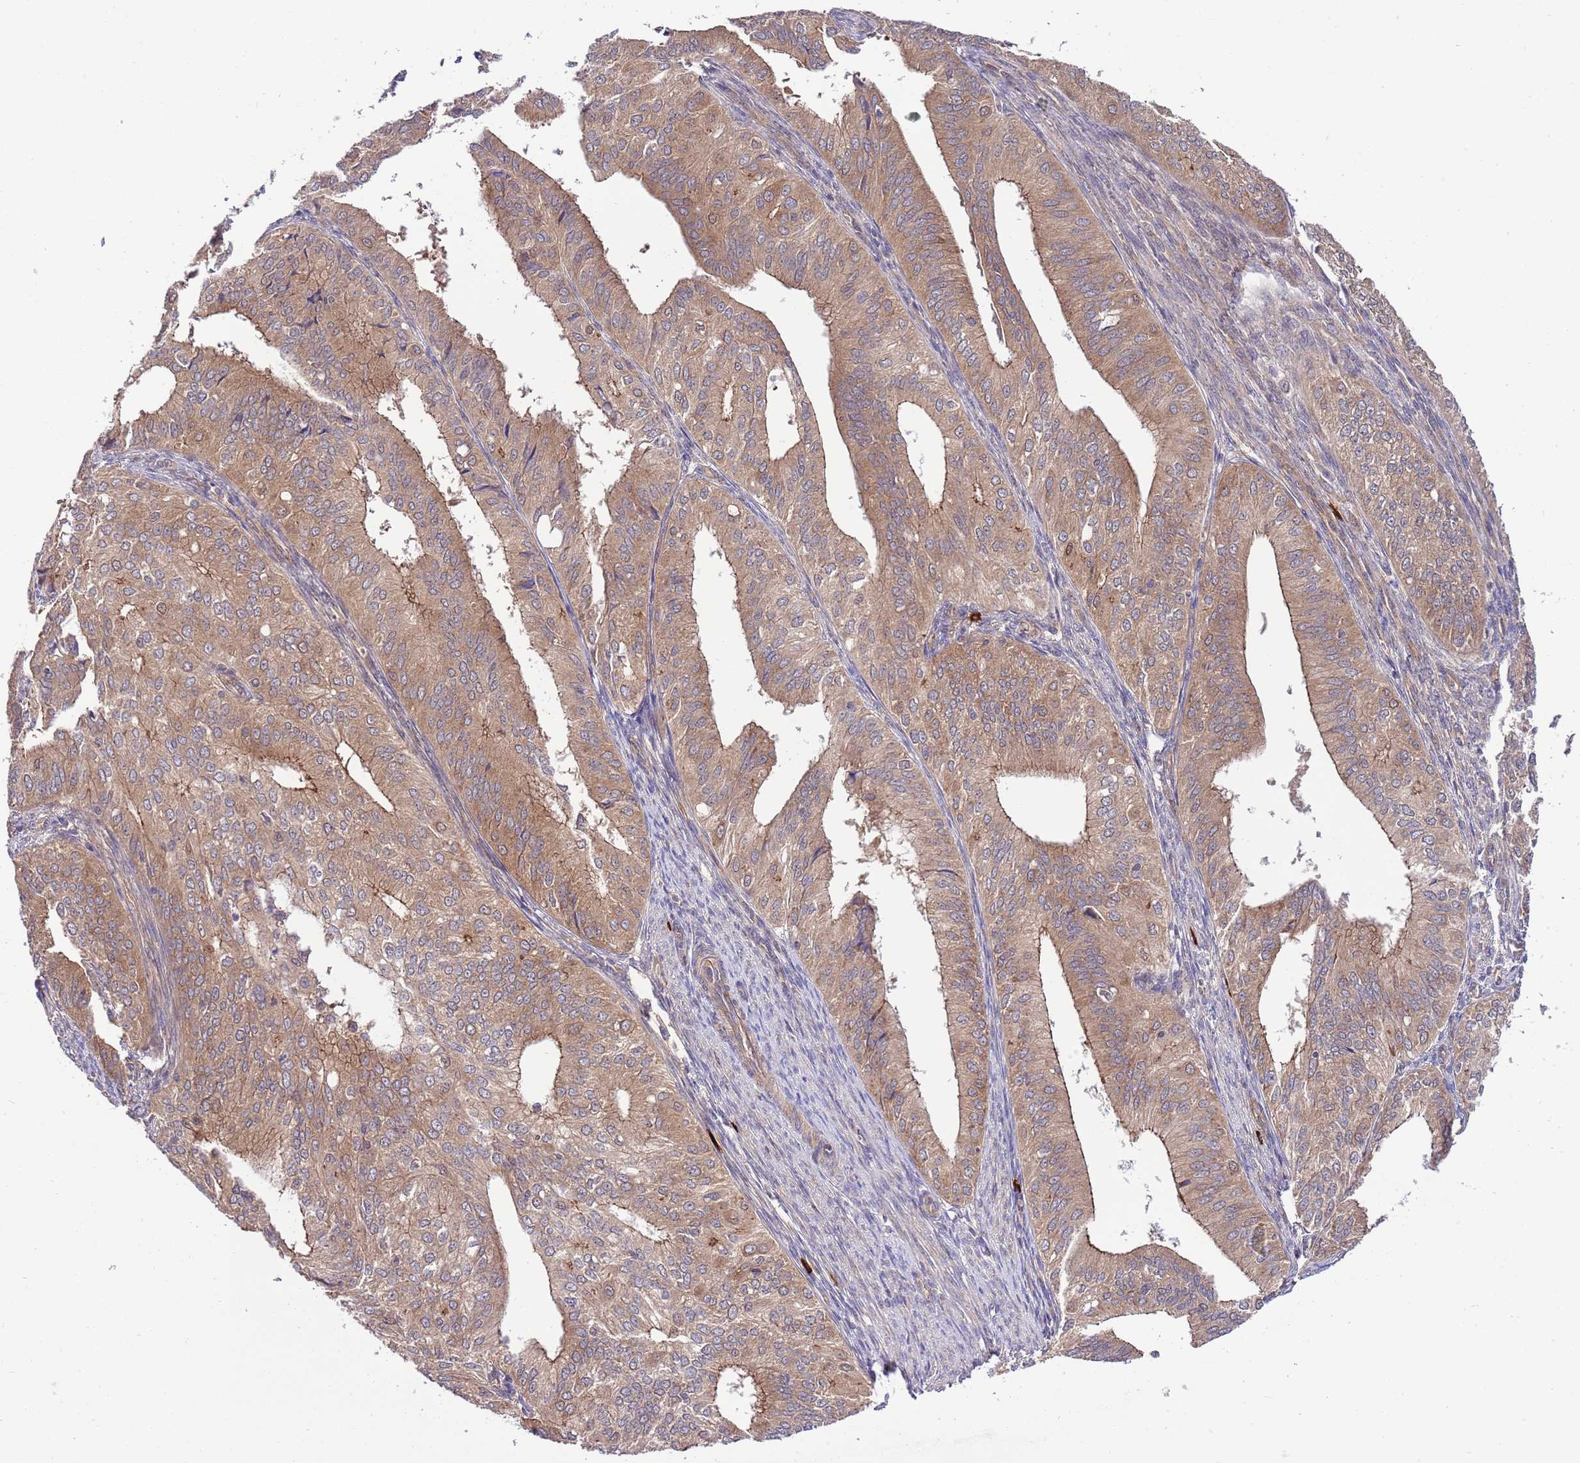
{"staining": {"intensity": "moderate", "quantity": ">75%", "location": "cytoplasmic/membranous"}, "tissue": "endometrial cancer", "cell_type": "Tumor cells", "image_type": "cancer", "snomed": [{"axis": "morphology", "description": "Adenocarcinoma, NOS"}, {"axis": "topography", "description": "Endometrium"}], "caption": "IHC staining of endometrial cancer, which shows medium levels of moderate cytoplasmic/membranous expression in approximately >75% of tumor cells indicating moderate cytoplasmic/membranous protein positivity. The staining was performed using DAB (3,3'-diaminobenzidine) (brown) for protein detection and nuclei were counterstained in hematoxylin (blue).", "gene": "DONSON", "patient": {"sex": "female", "age": 50}}